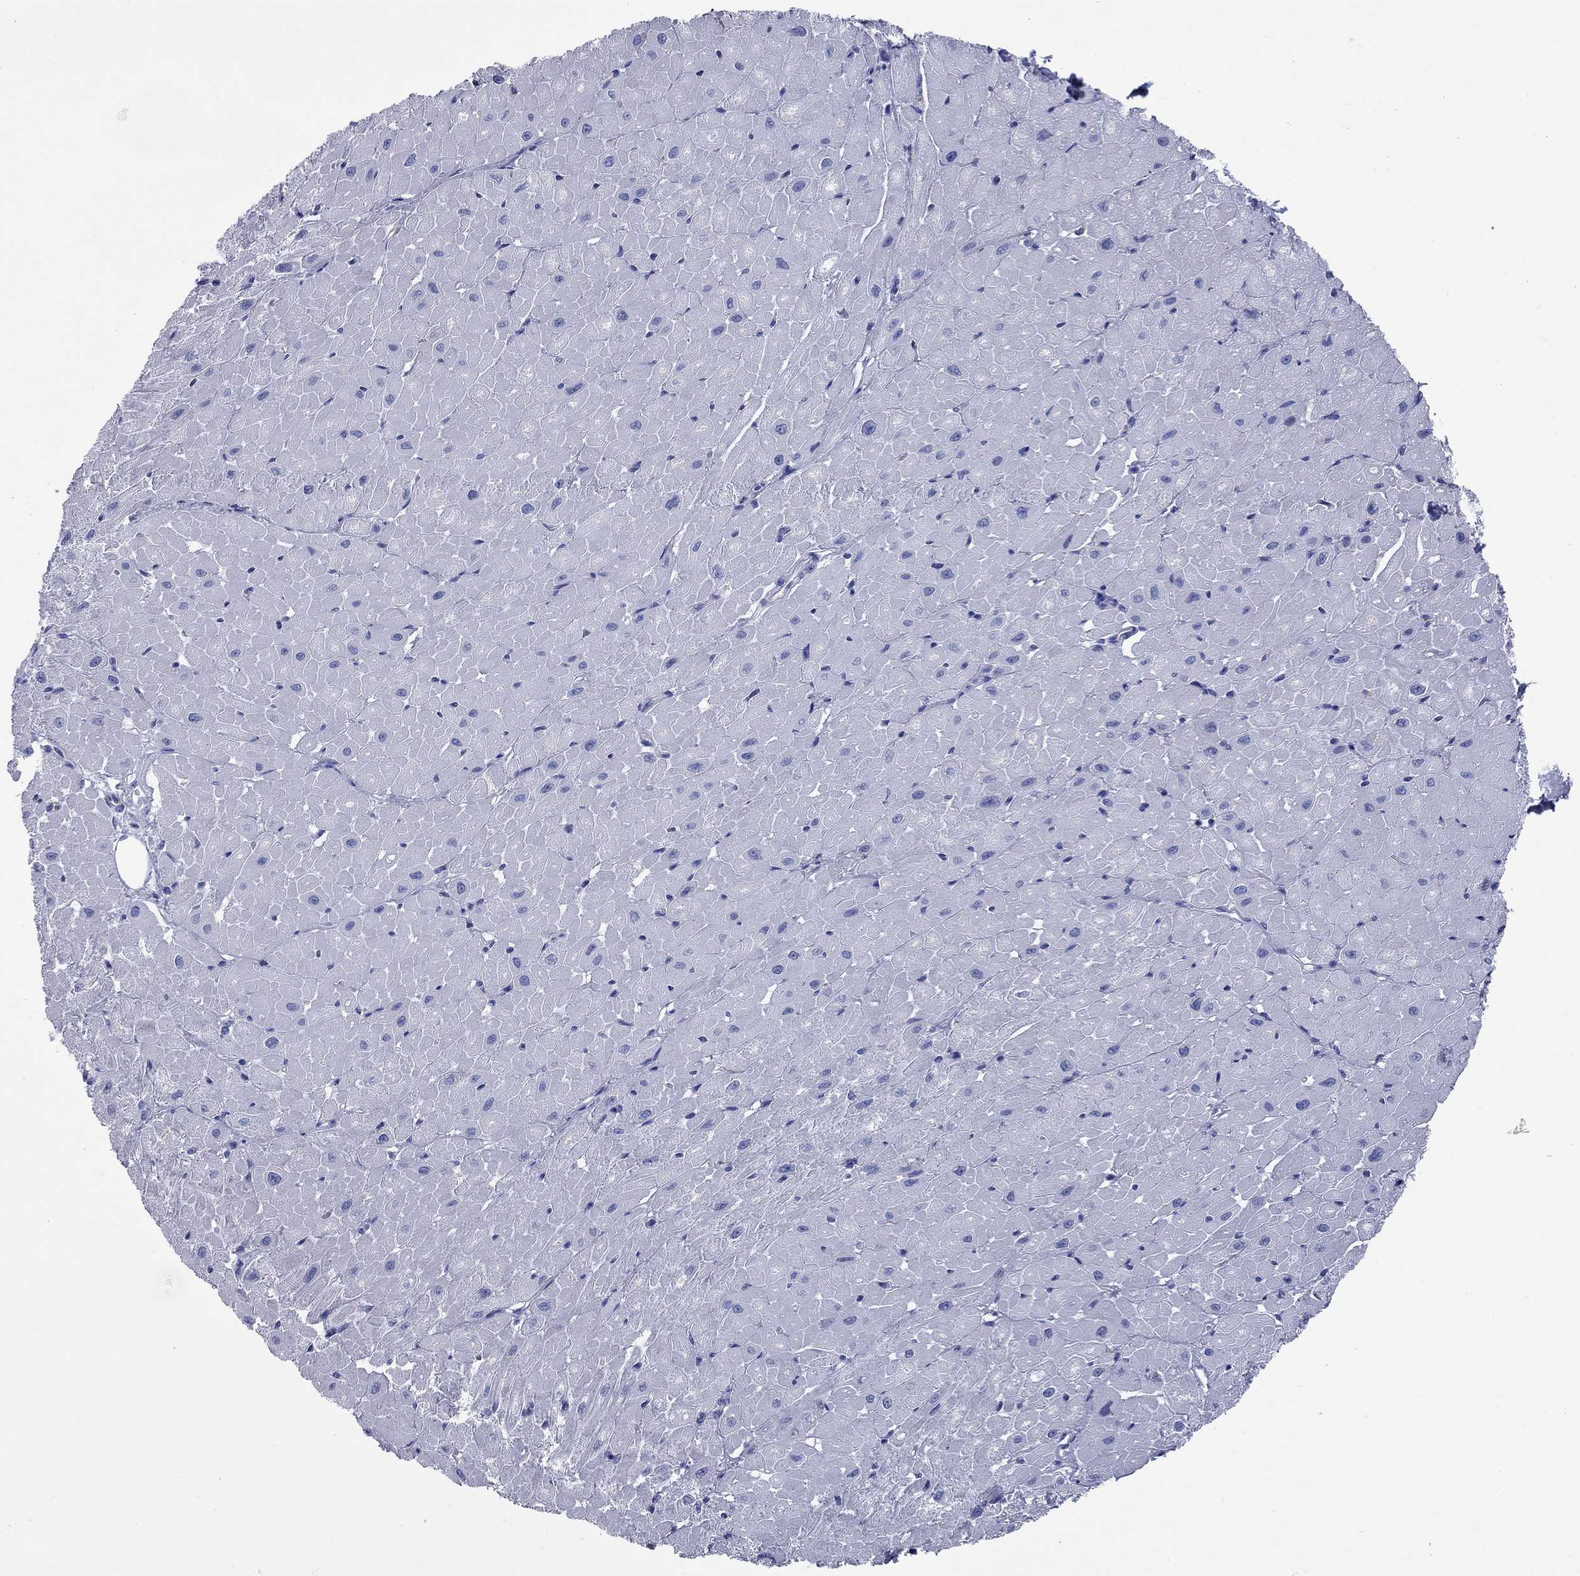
{"staining": {"intensity": "negative", "quantity": "none", "location": "none"}, "tissue": "heart muscle", "cell_type": "Cardiomyocytes", "image_type": "normal", "snomed": [{"axis": "morphology", "description": "Normal tissue, NOS"}, {"axis": "topography", "description": "Heart"}], "caption": "Immunohistochemistry (IHC) of unremarkable heart muscle exhibits no expression in cardiomyocytes. (Stains: DAB IHC with hematoxylin counter stain, Microscopy: brightfield microscopy at high magnification).", "gene": "CCNA1", "patient": {"sex": "male", "age": 62}}